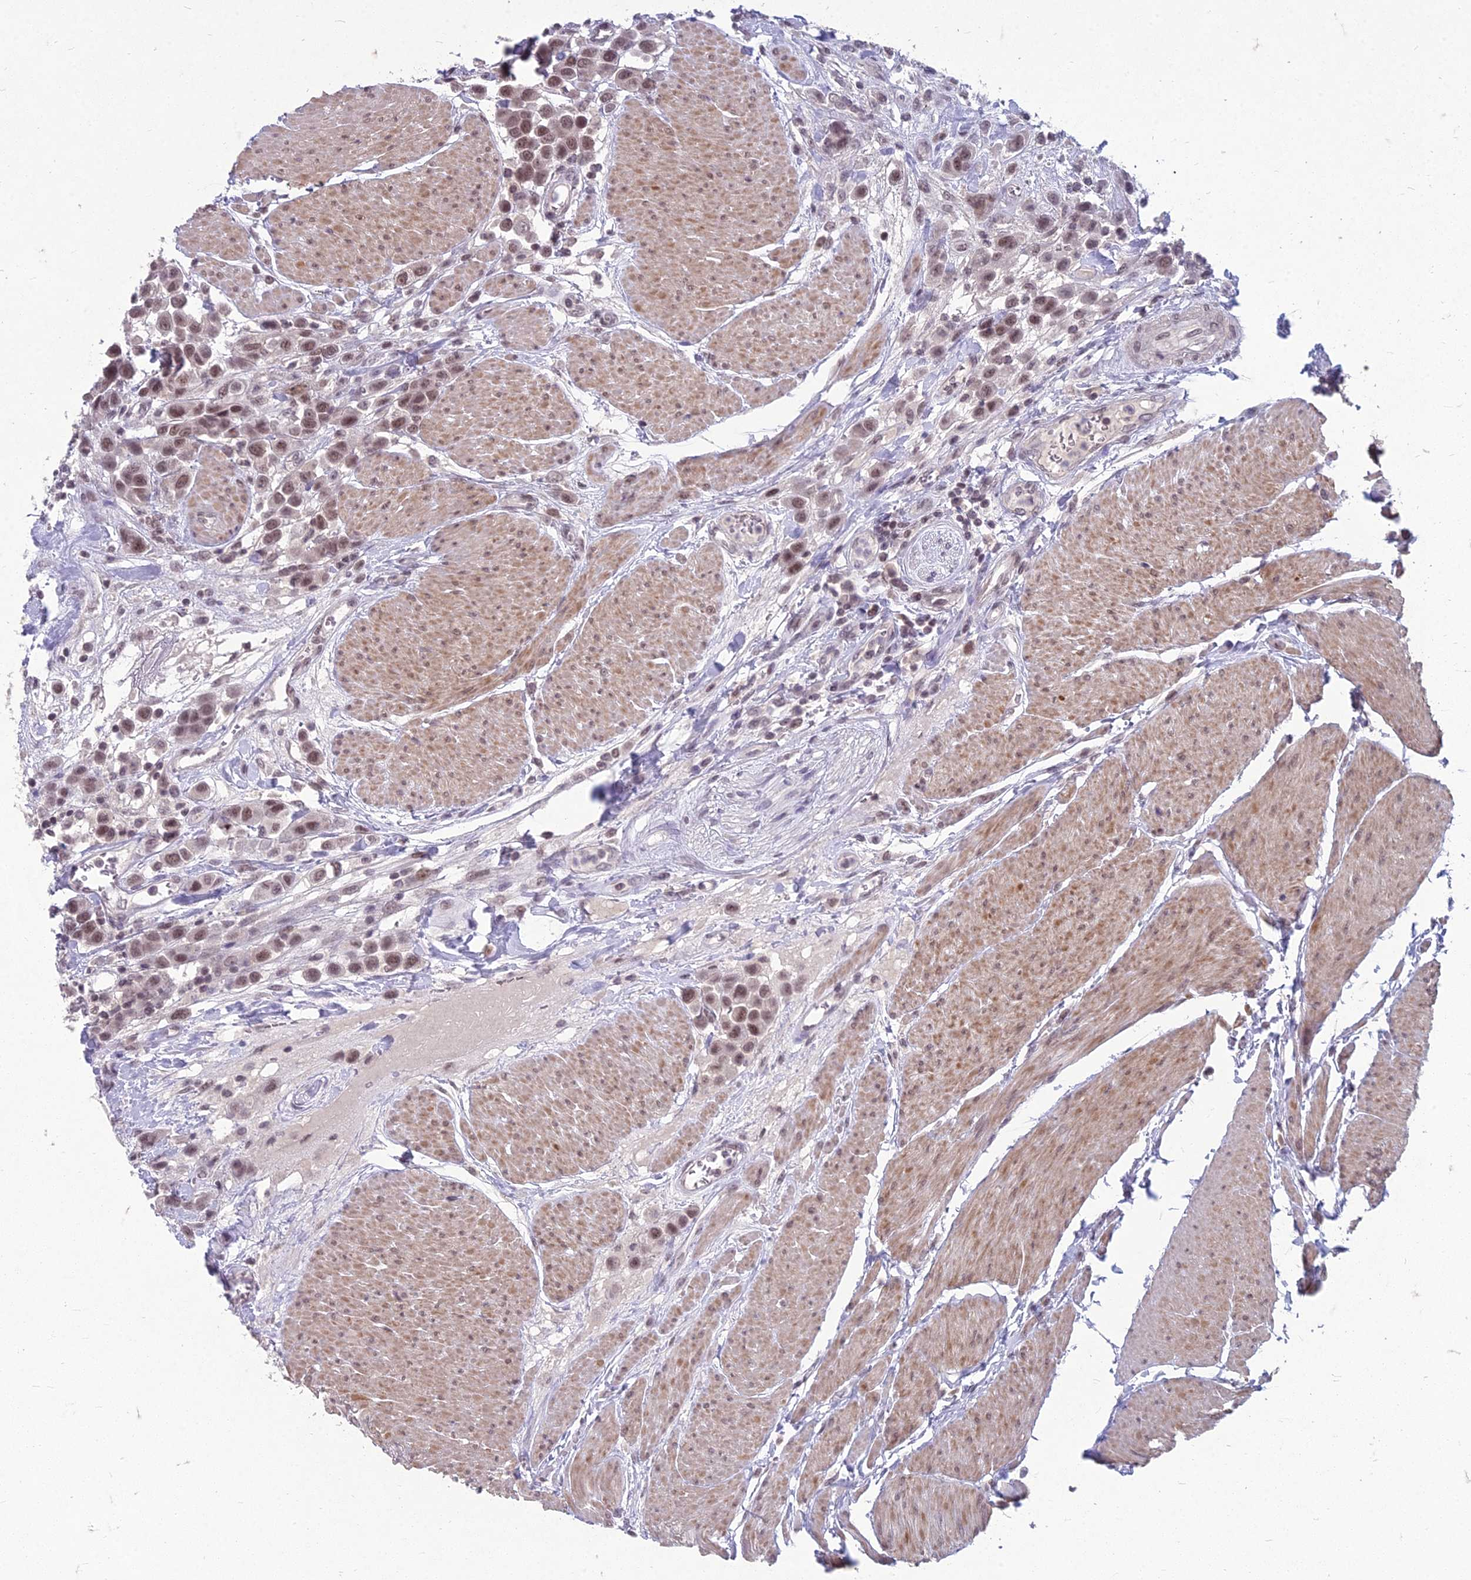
{"staining": {"intensity": "moderate", "quantity": ">75%", "location": "nuclear"}, "tissue": "urothelial cancer", "cell_type": "Tumor cells", "image_type": "cancer", "snomed": [{"axis": "morphology", "description": "Urothelial carcinoma, High grade"}, {"axis": "topography", "description": "Urinary bladder"}], "caption": "Immunohistochemical staining of urothelial carcinoma (high-grade) shows medium levels of moderate nuclear expression in about >75% of tumor cells. The staining was performed using DAB to visualize the protein expression in brown, while the nuclei were stained in blue with hematoxylin (Magnification: 20x).", "gene": "KAT7", "patient": {"sex": "male", "age": 50}}